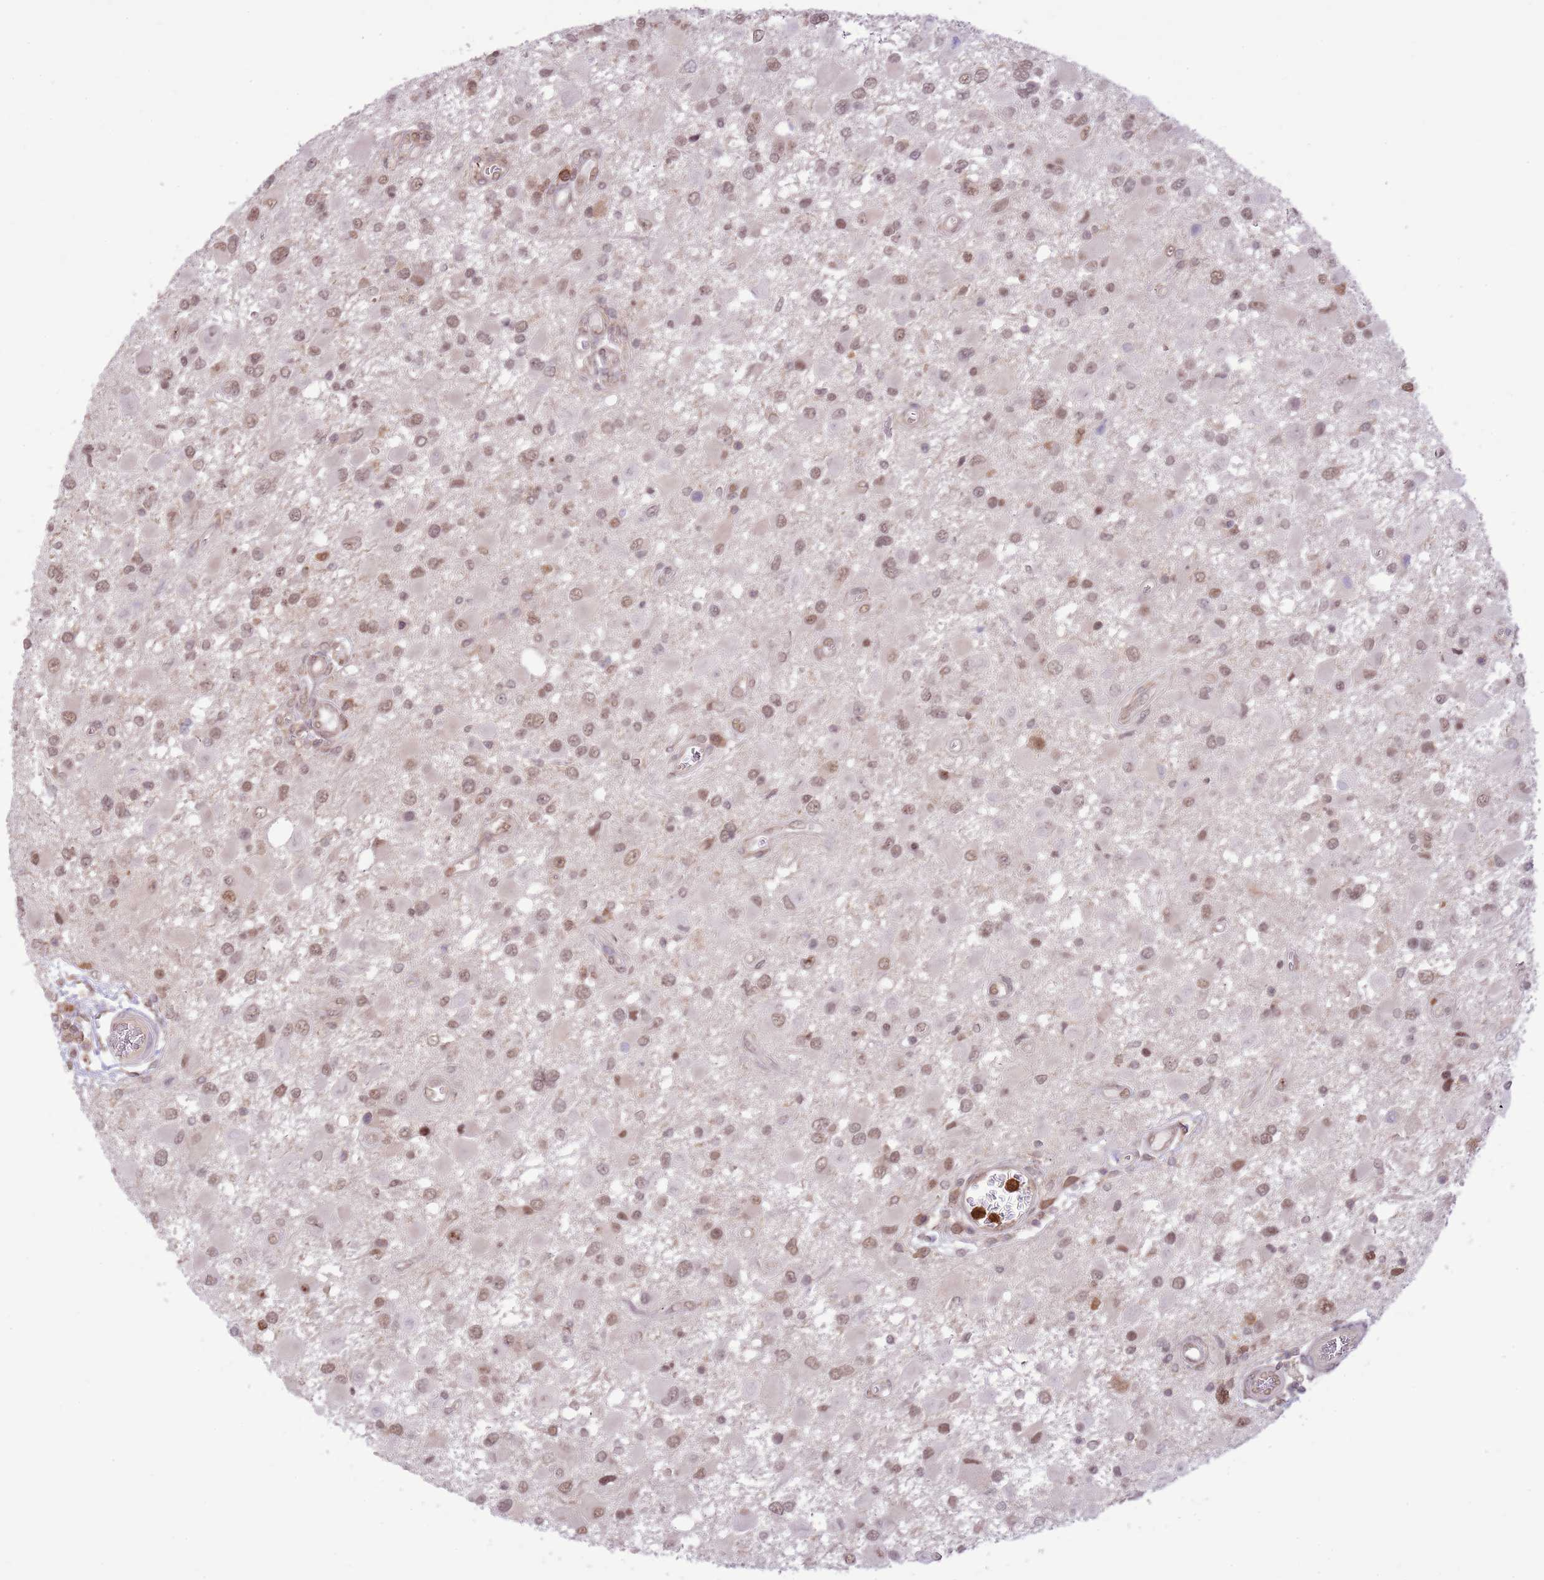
{"staining": {"intensity": "moderate", "quantity": ">75%", "location": "nuclear"}, "tissue": "glioma", "cell_type": "Tumor cells", "image_type": "cancer", "snomed": [{"axis": "morphology", "description": "Glioma, malignant, High grade"}, {"axis": "topography", "description": "Brain"}], "caption": "Malignant glioma (high-grade) stained with IHC exhibits moderate nuclear expression in about >75% of tumor cells.", "gene": "AMIGO1", "patient": {"sex": "male", "age": 53}}